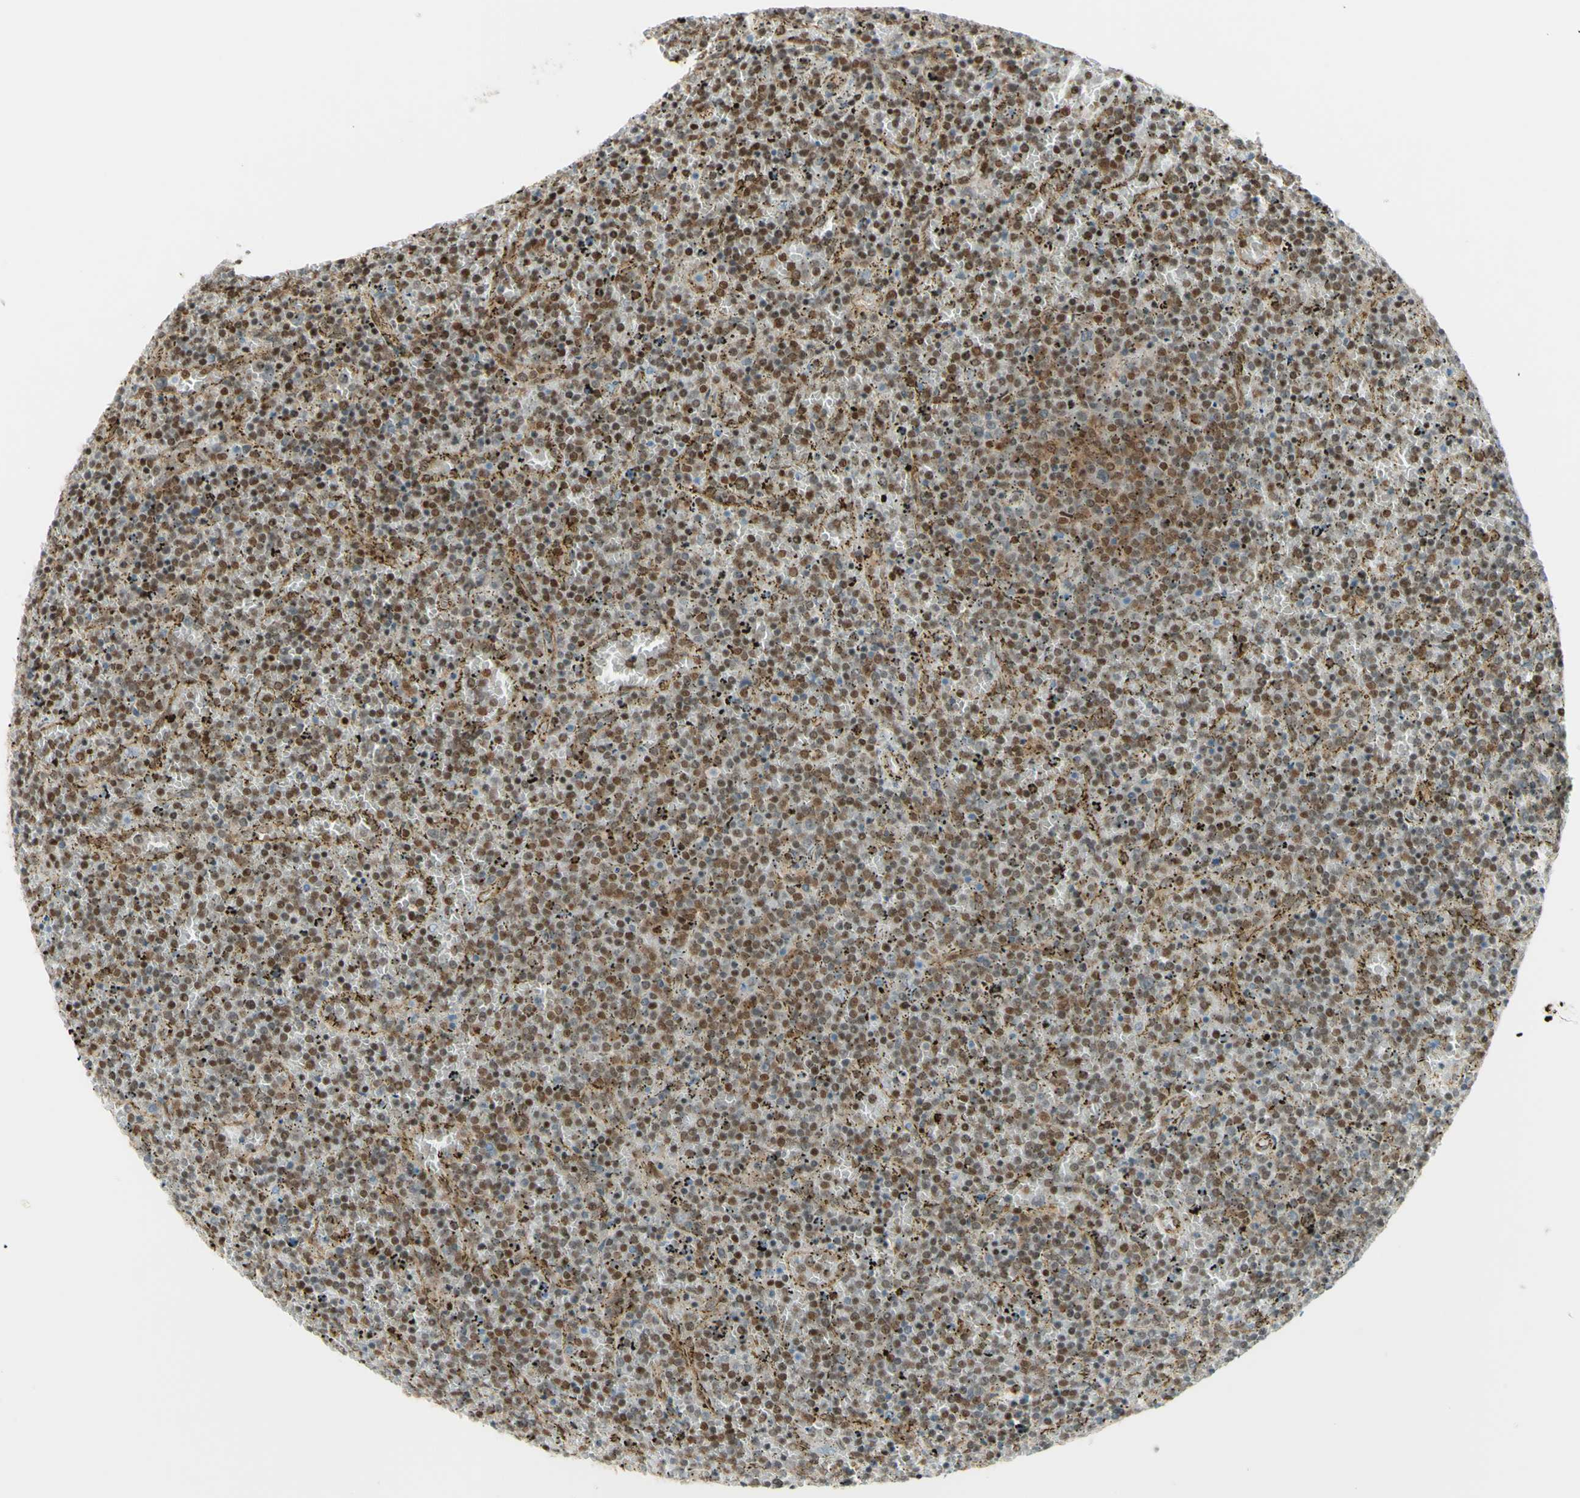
{"staining": {"intensity": "moderate", "quantity": "25%-75%", "location": "nuclear"}, "tissue": "lymphoma", "cell_type": "Tumor cells", "image_type": "cancer", "snomed": [{"axis": "morphology", "description": "Malignant lymphoma, non-Hodgkin's type, Low grade"}, {"axis": "topography", "description": "Spleen"}], "caption": "A photomicrograph showing moderate nuclear staining in approximately 25%-75% of tumor cells in lymphoma, as visualized by brown immunohistochemical staining.", "gene": "ZMYM6", "patient": {"sex": "female", "age": 77}}